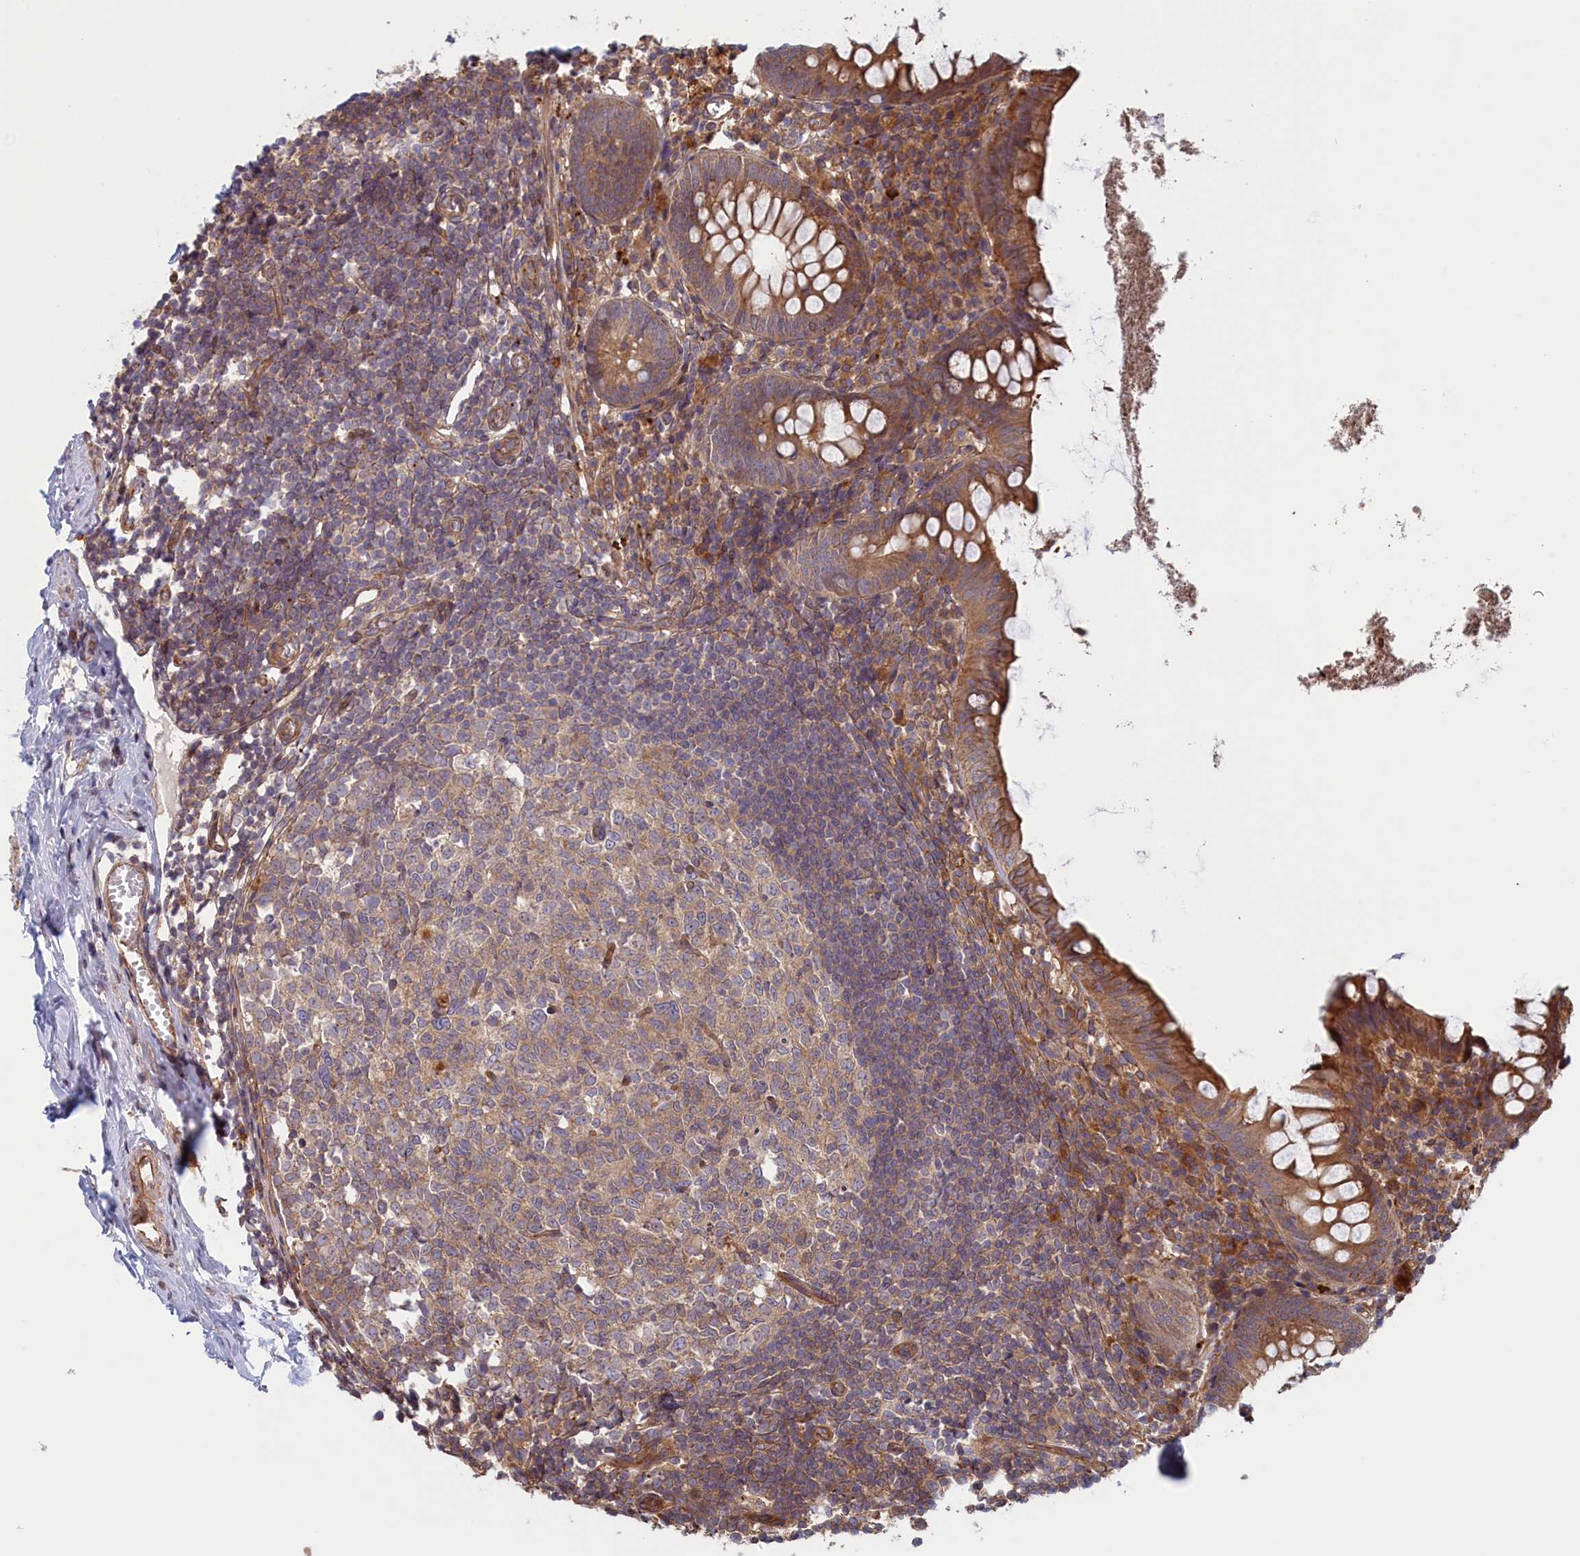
{"staining": {"intensity": "moderate", "quantity": ">75%", "location": "cytoplasmic/membranous"}, "tissue": "appendix", "cell_type": "Glandular cells", "image_type": "normal", "snomed": [{"axis": "morphology", "description": "Normal tissue, NOS"}, {"axis": "topography", "description": "Appendix"}], "caption": "This is a micrograph of immunohistochemistry (IHC) staining of benign appendix, which shows moderate expression in the cytoplasmic/membranous of glandular cells.", "gene": "RILPL1", "patient": {"sex": "female", "age": 51}}